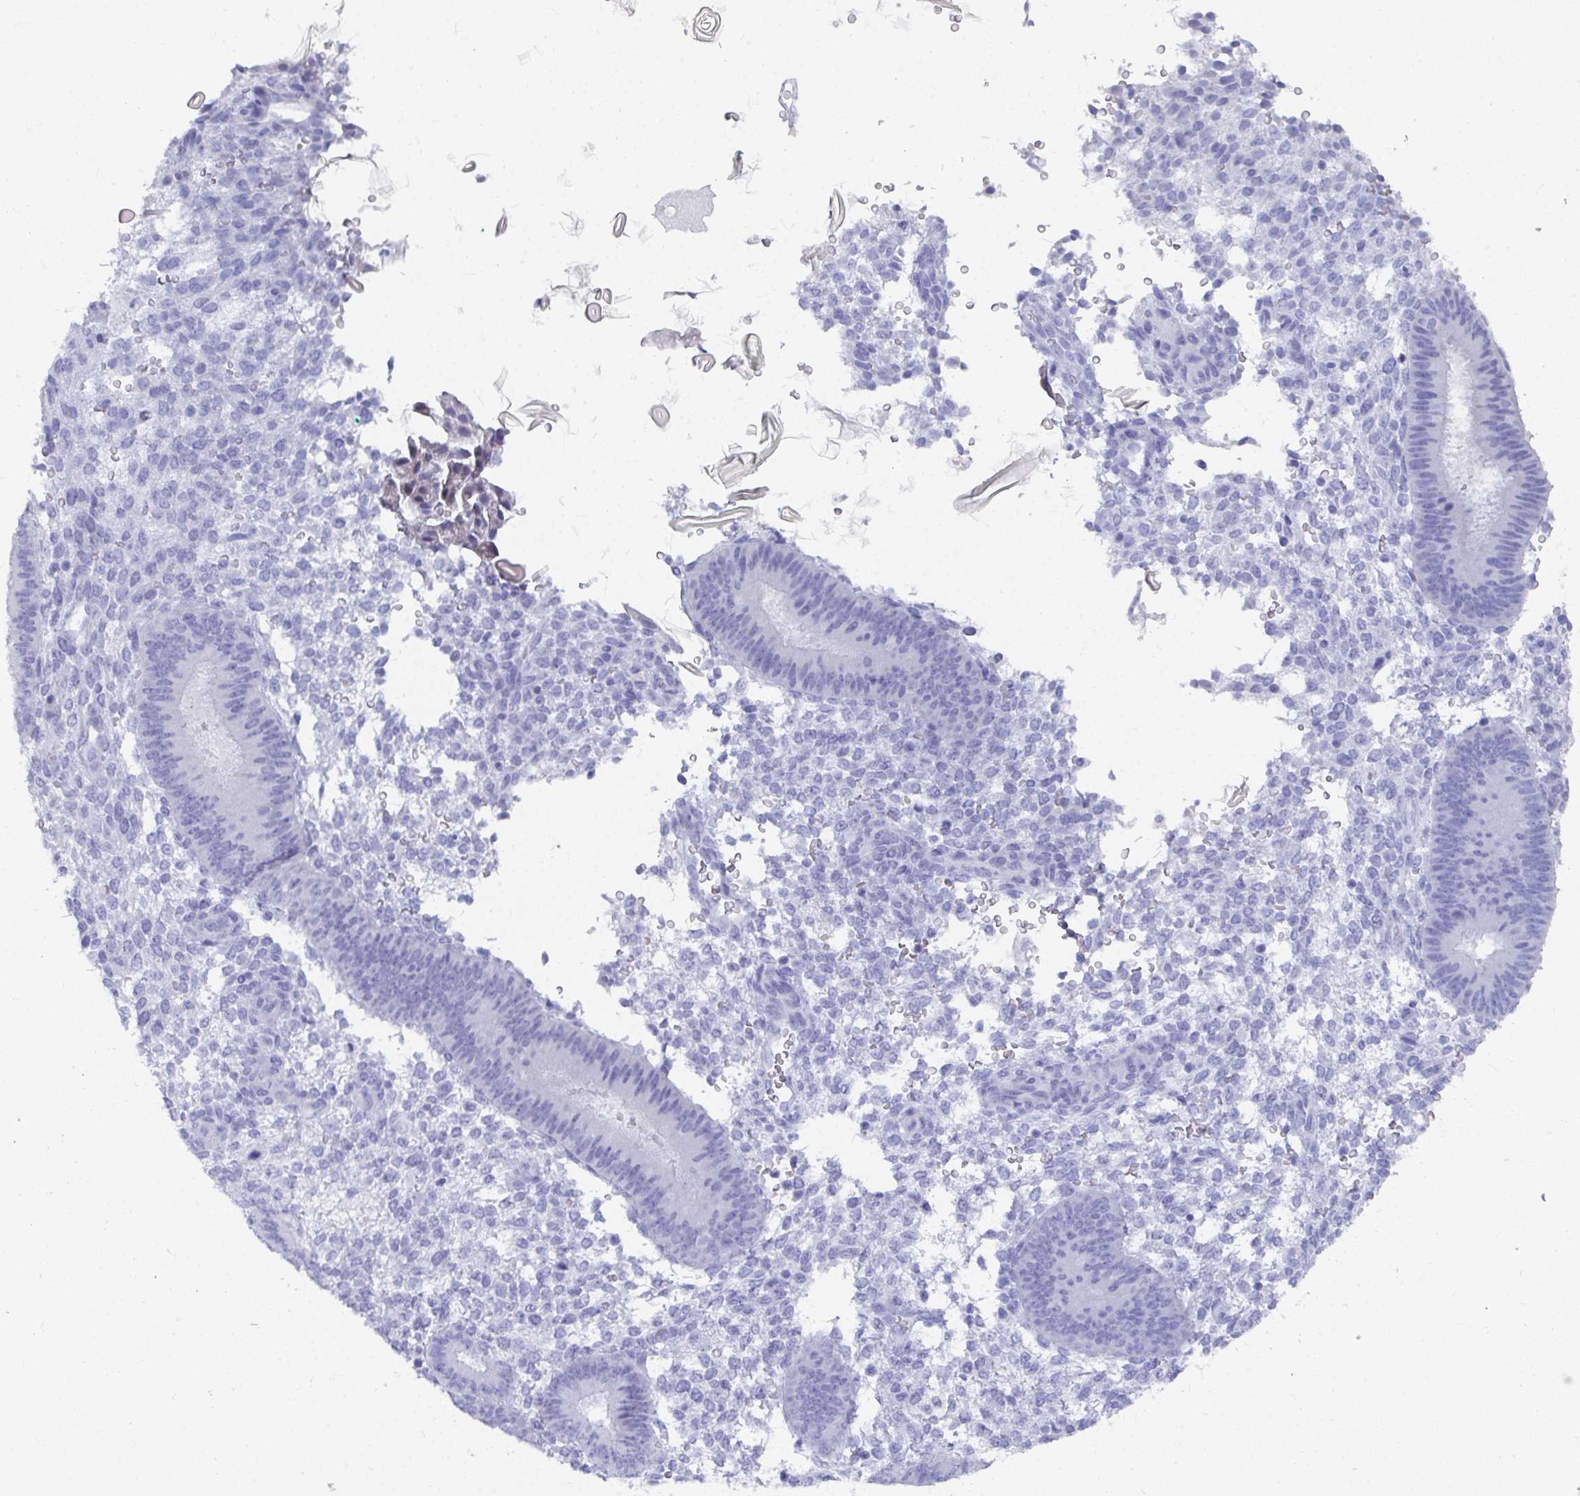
{"staining": {"intensity": "negative", "quantity": "none", "location": "none"}, "tissue": "endometrium", "cell_type": "Cells in endometrial stroma", "image_type": "normal", "snomed": [{"axis": "morphology", "description": "Normal tissue, NOS"}, {"axis": "topography", "description": "Endometrium"}], "caption": "Cells in endometrial stroma show no significant staining in benign endometrium. The staining is performed using DAB brown chromogen with nuclei counter-stained in using hematoxylin.", "gene": "GRIA1", "patient": {"sex": "female", "age": 39}}